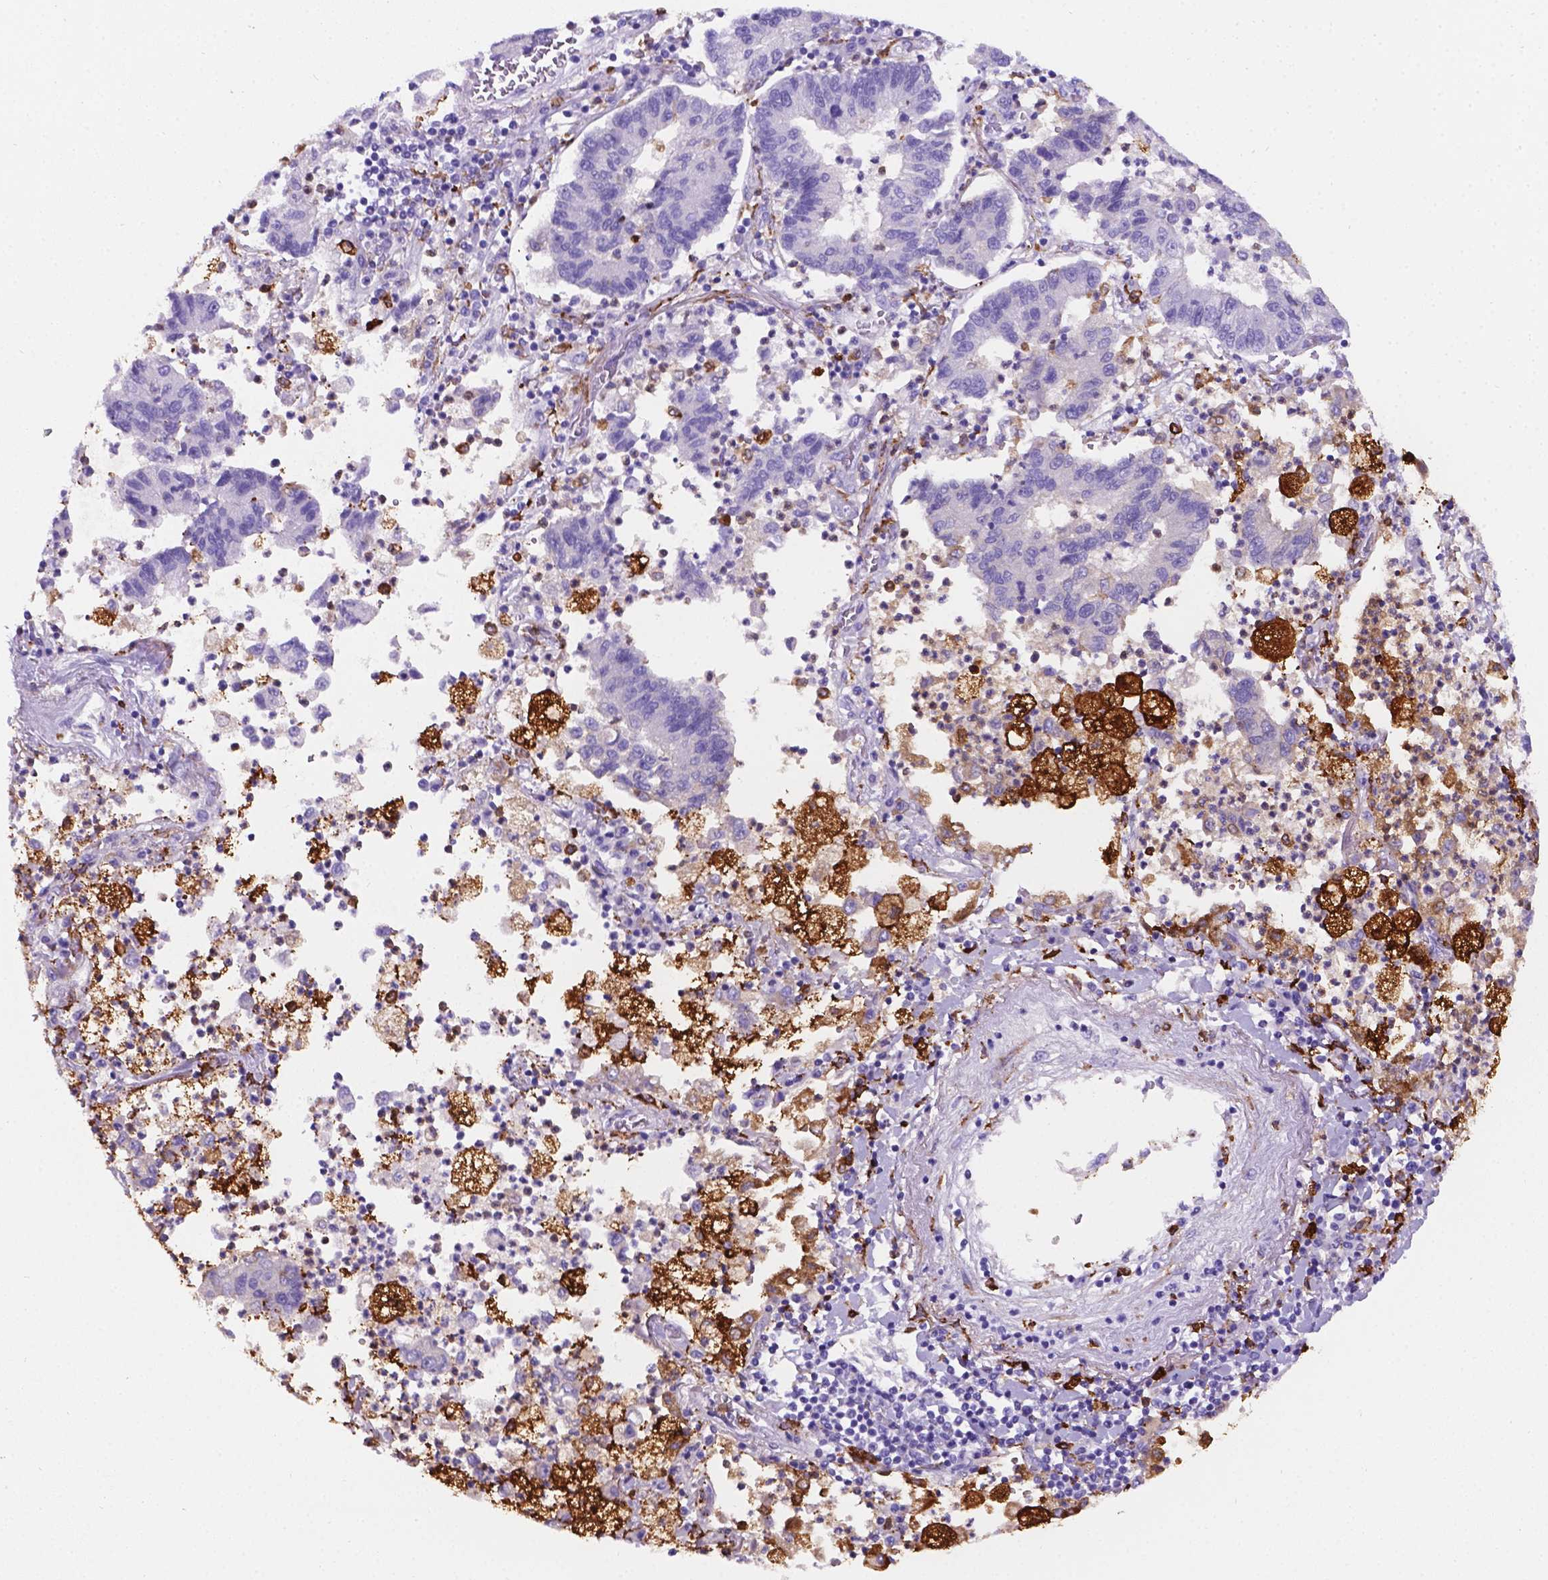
{"staining": {"intensity": "negative", "quantity": "none", "location": "none"}, "tissue": "lung cancer", "cell_type": "Tumor cells", "image_type": "cancer", "snomed": [{"axis": "morphology", "description": "Adenocarcinoma, NOS"}, {"axis": "topography", "description": "Lung"}], "caption": "The image exhibits no significant positivity in tumor cells of lung adenocarcinoma. Nuclei are stained in blue.", "gene": "MACF1", "patient": {"sex": "female", "age": 57}}